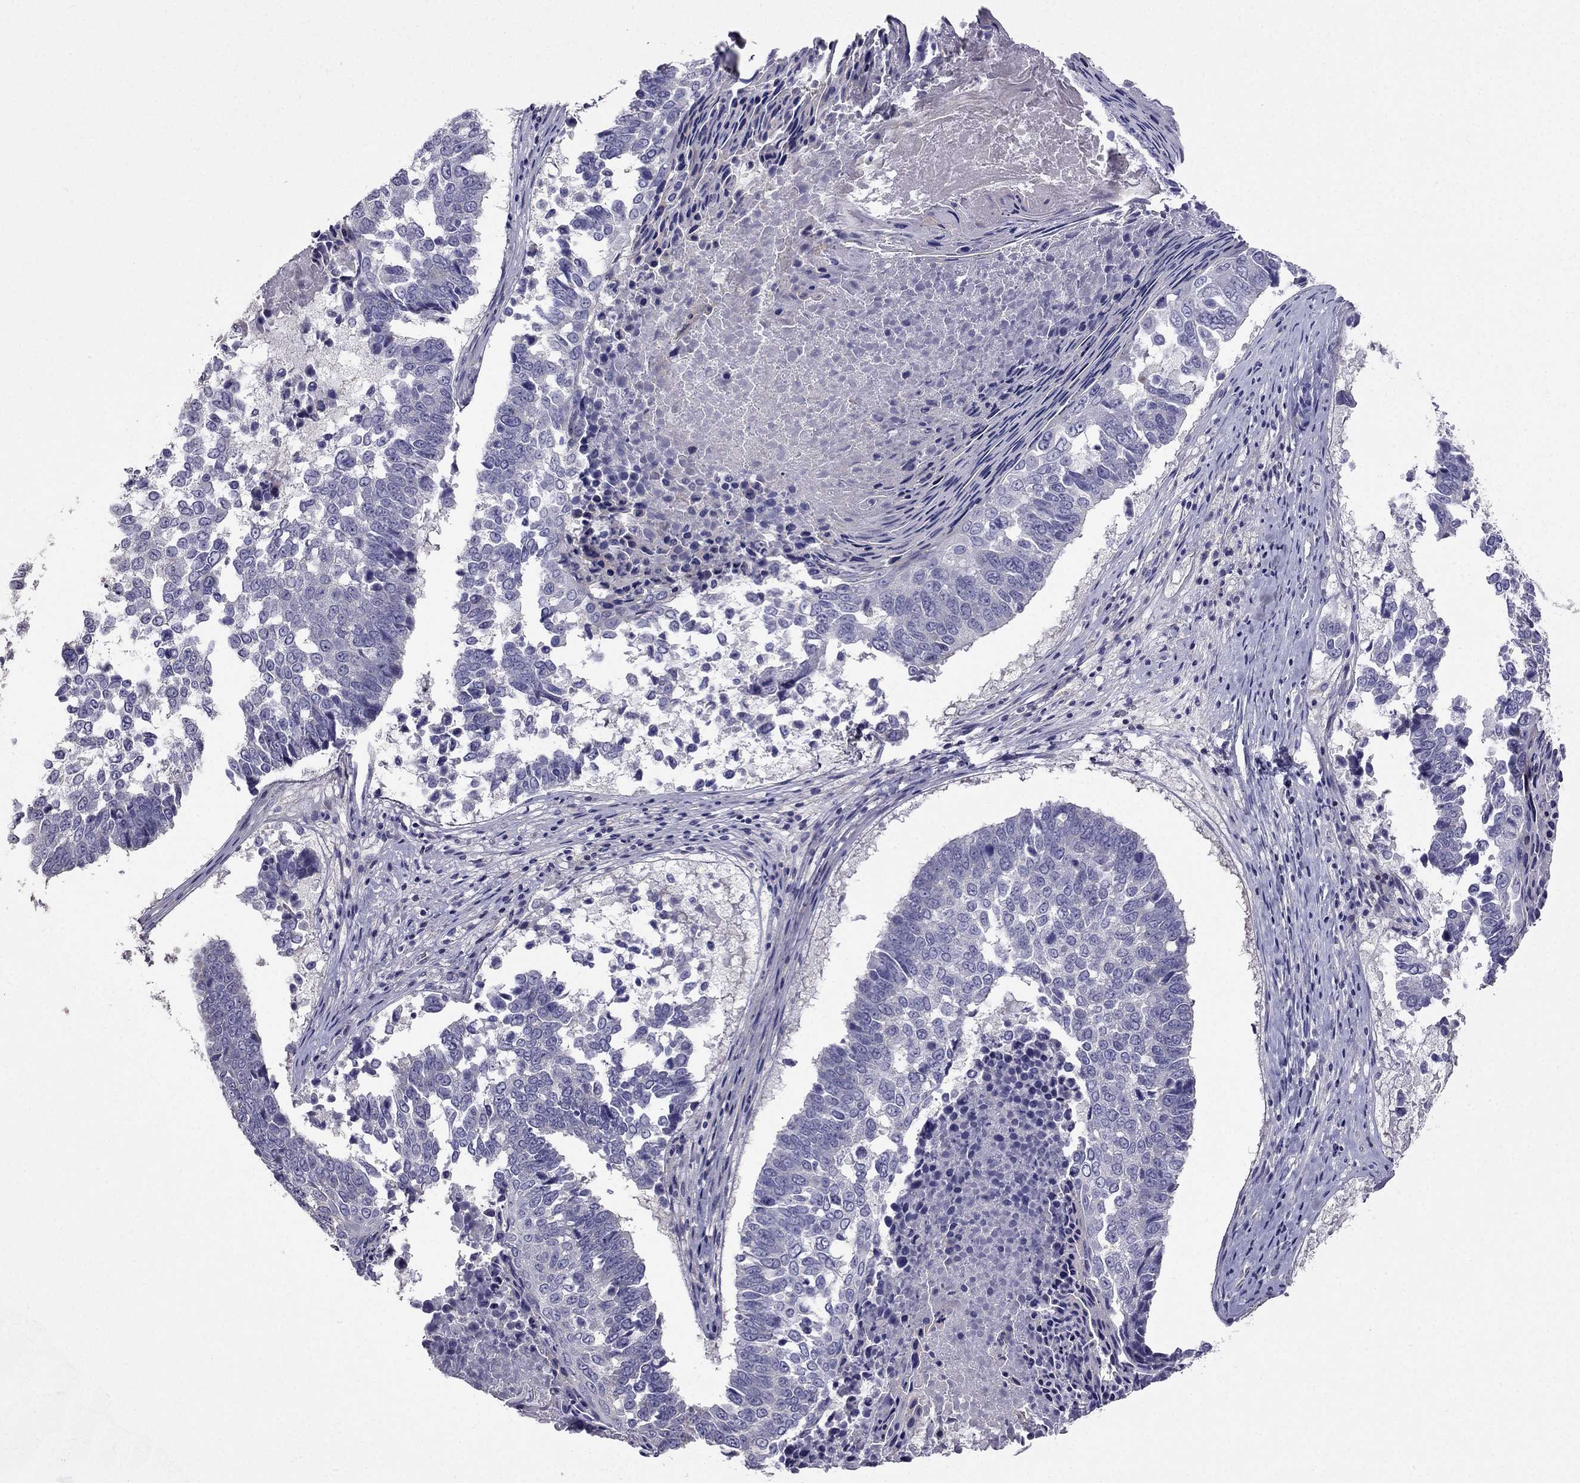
{"staining": {"intensity": "negative", "quantity": "none", "location": "none"}, "tissue": "lung cancer", "cell_type": "Tumor cells", "image_type": "cancer", "snomed": [{"axis": "morphology", "description": "Squamous cell carcinoma, NOS"}, {"axis": "topography", "description": "Lung"}], "caption": "A photomicrograph of lung squamous cell carcinoma stained for a protein shows no brown staining in tumor cells.", "gene": "AS3MT", "patient": {"sex": "male", "age": 73}}